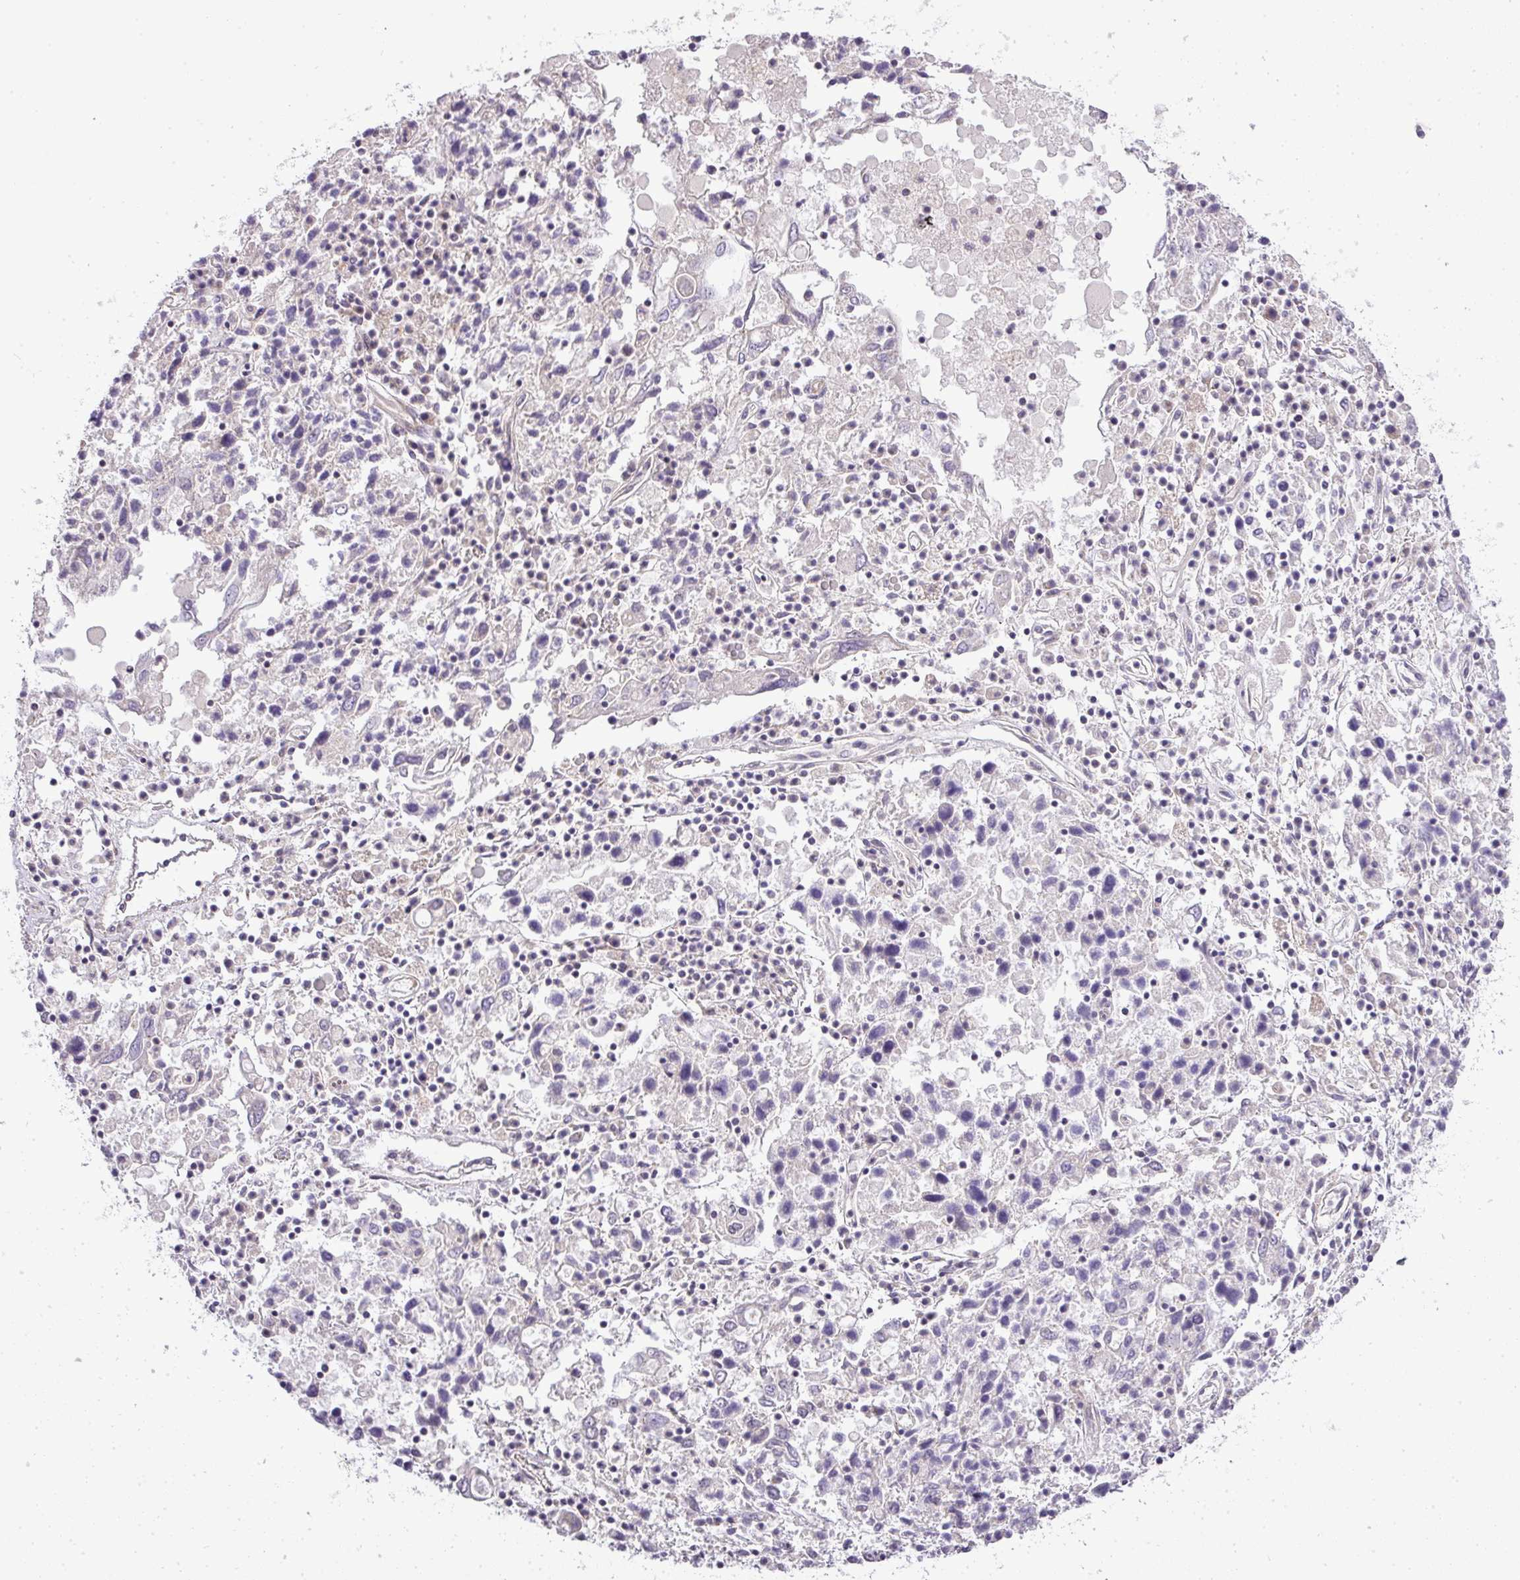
{"staining": {"intensity": "negative", "quantity": "none", "location": "none"}, "tissue": "ovarian cancer", "cell_type": "Tumor cells", "image_type": "cancer", "snomed": [{"axis": "morphology", "description": "Carcinoma, endometroid"}, {"axis": "topography", "description": "Ovary"}], "caption": "This is a histopathology image of immunohistochemistry (IHC) staining of endometroid carcinoma (ovarian), which shows no staining in tumor cells. (DAB (3,3'-diaminobenzidine) IHC, high magnification).", "gene": "ZDHHC1", "patient": {"sex": "female", "age": 62}}